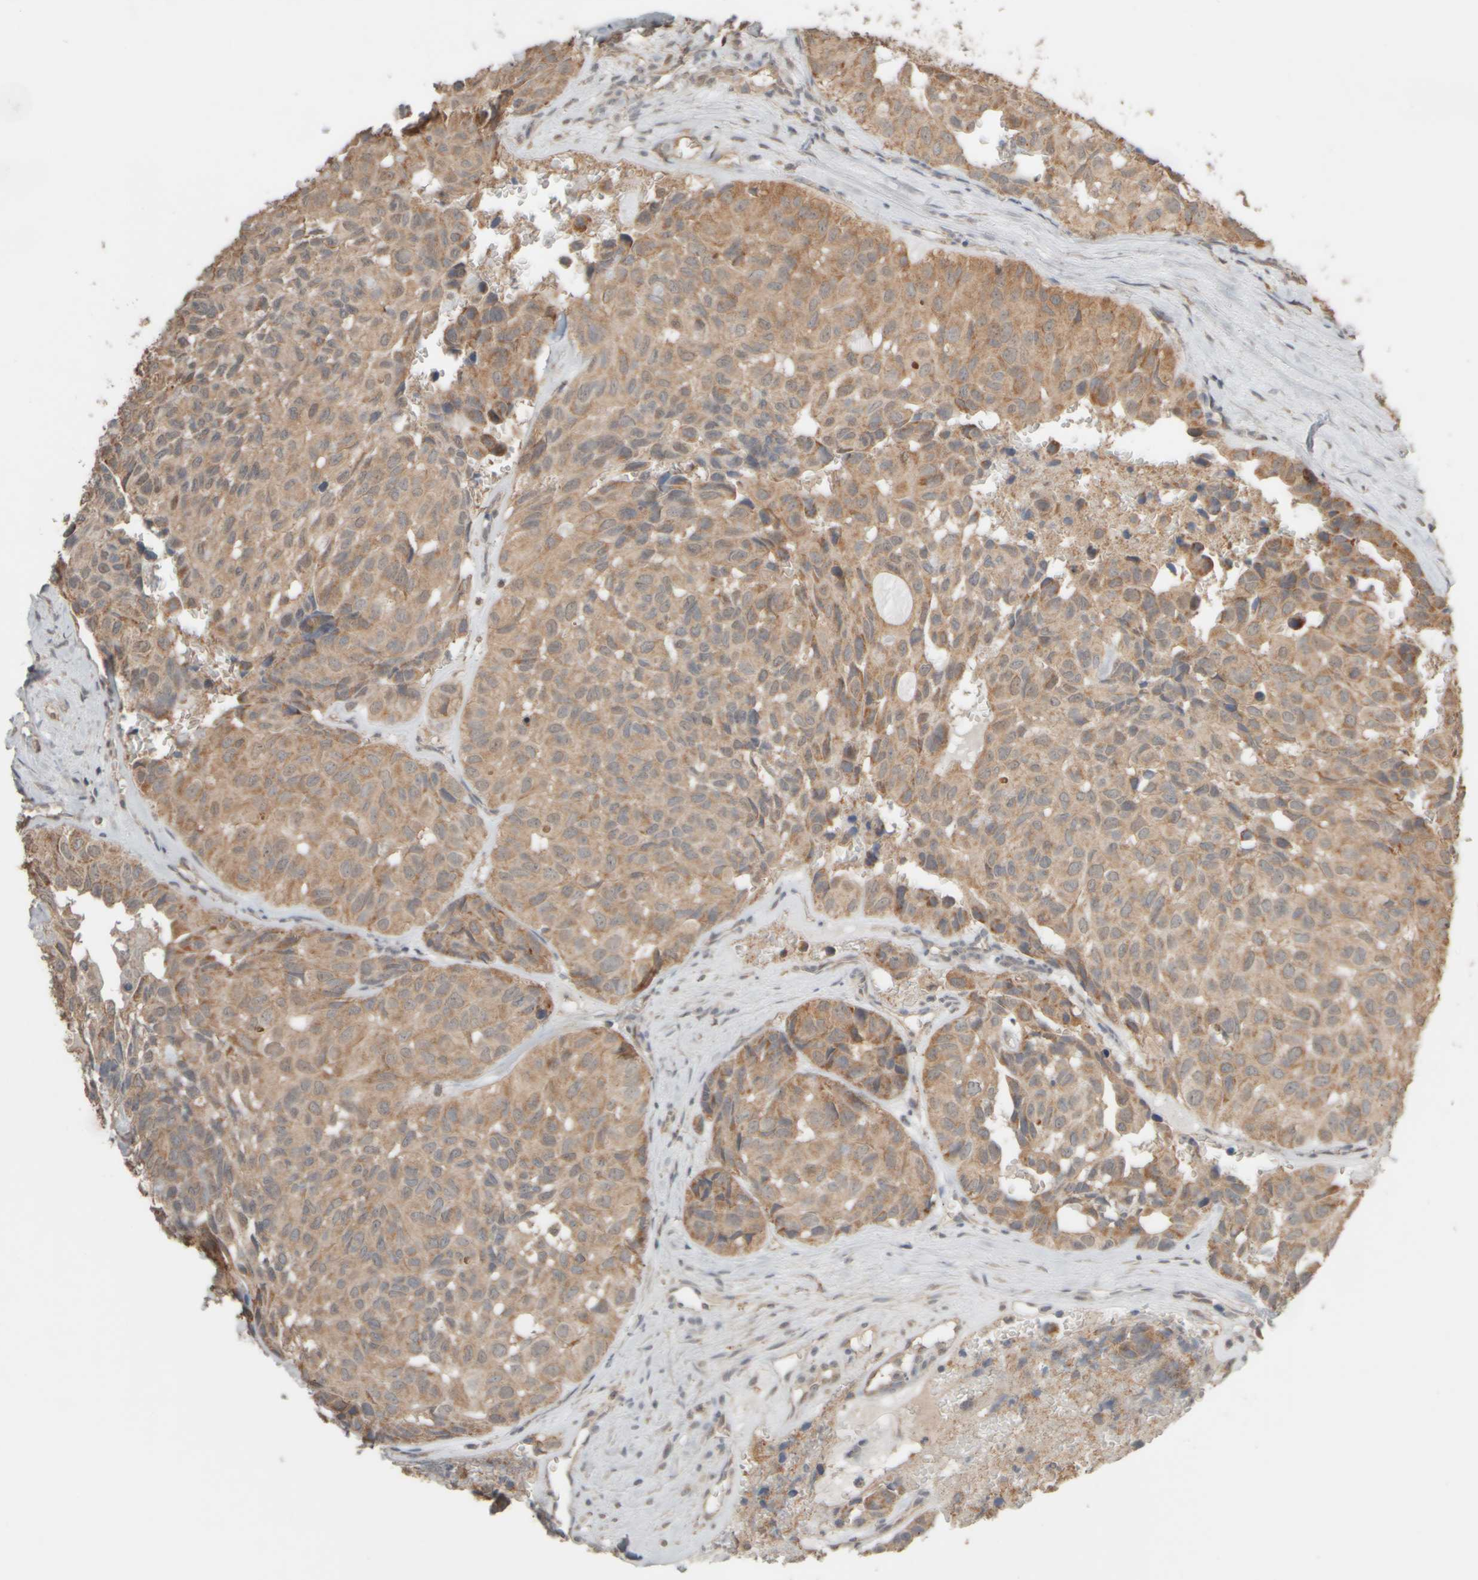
{"staining": {"intensity": "moderate", "quantity": ">75%", "location": "cytoplasmic/membranous"}, "tissue": "head and neck cancer", "cell_type": "Tumor cells", "image_type": "cancer", "snomed": [{"axis": "morphology", "description": "Adenocarcinoma, NOS"}, {"axis": "topography", "description": "Salivary gland, NOS"}, {"axis": "topography", "description": "Head-Neck"}], "caption": "A photomicrograph of head and neck cancer (adenocarcinoma) stained for a protein shows moderate cytoplasmic/membranous brown staining in tumor cells.", "gene": "EIF2B3", "patient": {"sex": "female", "age": 76}}